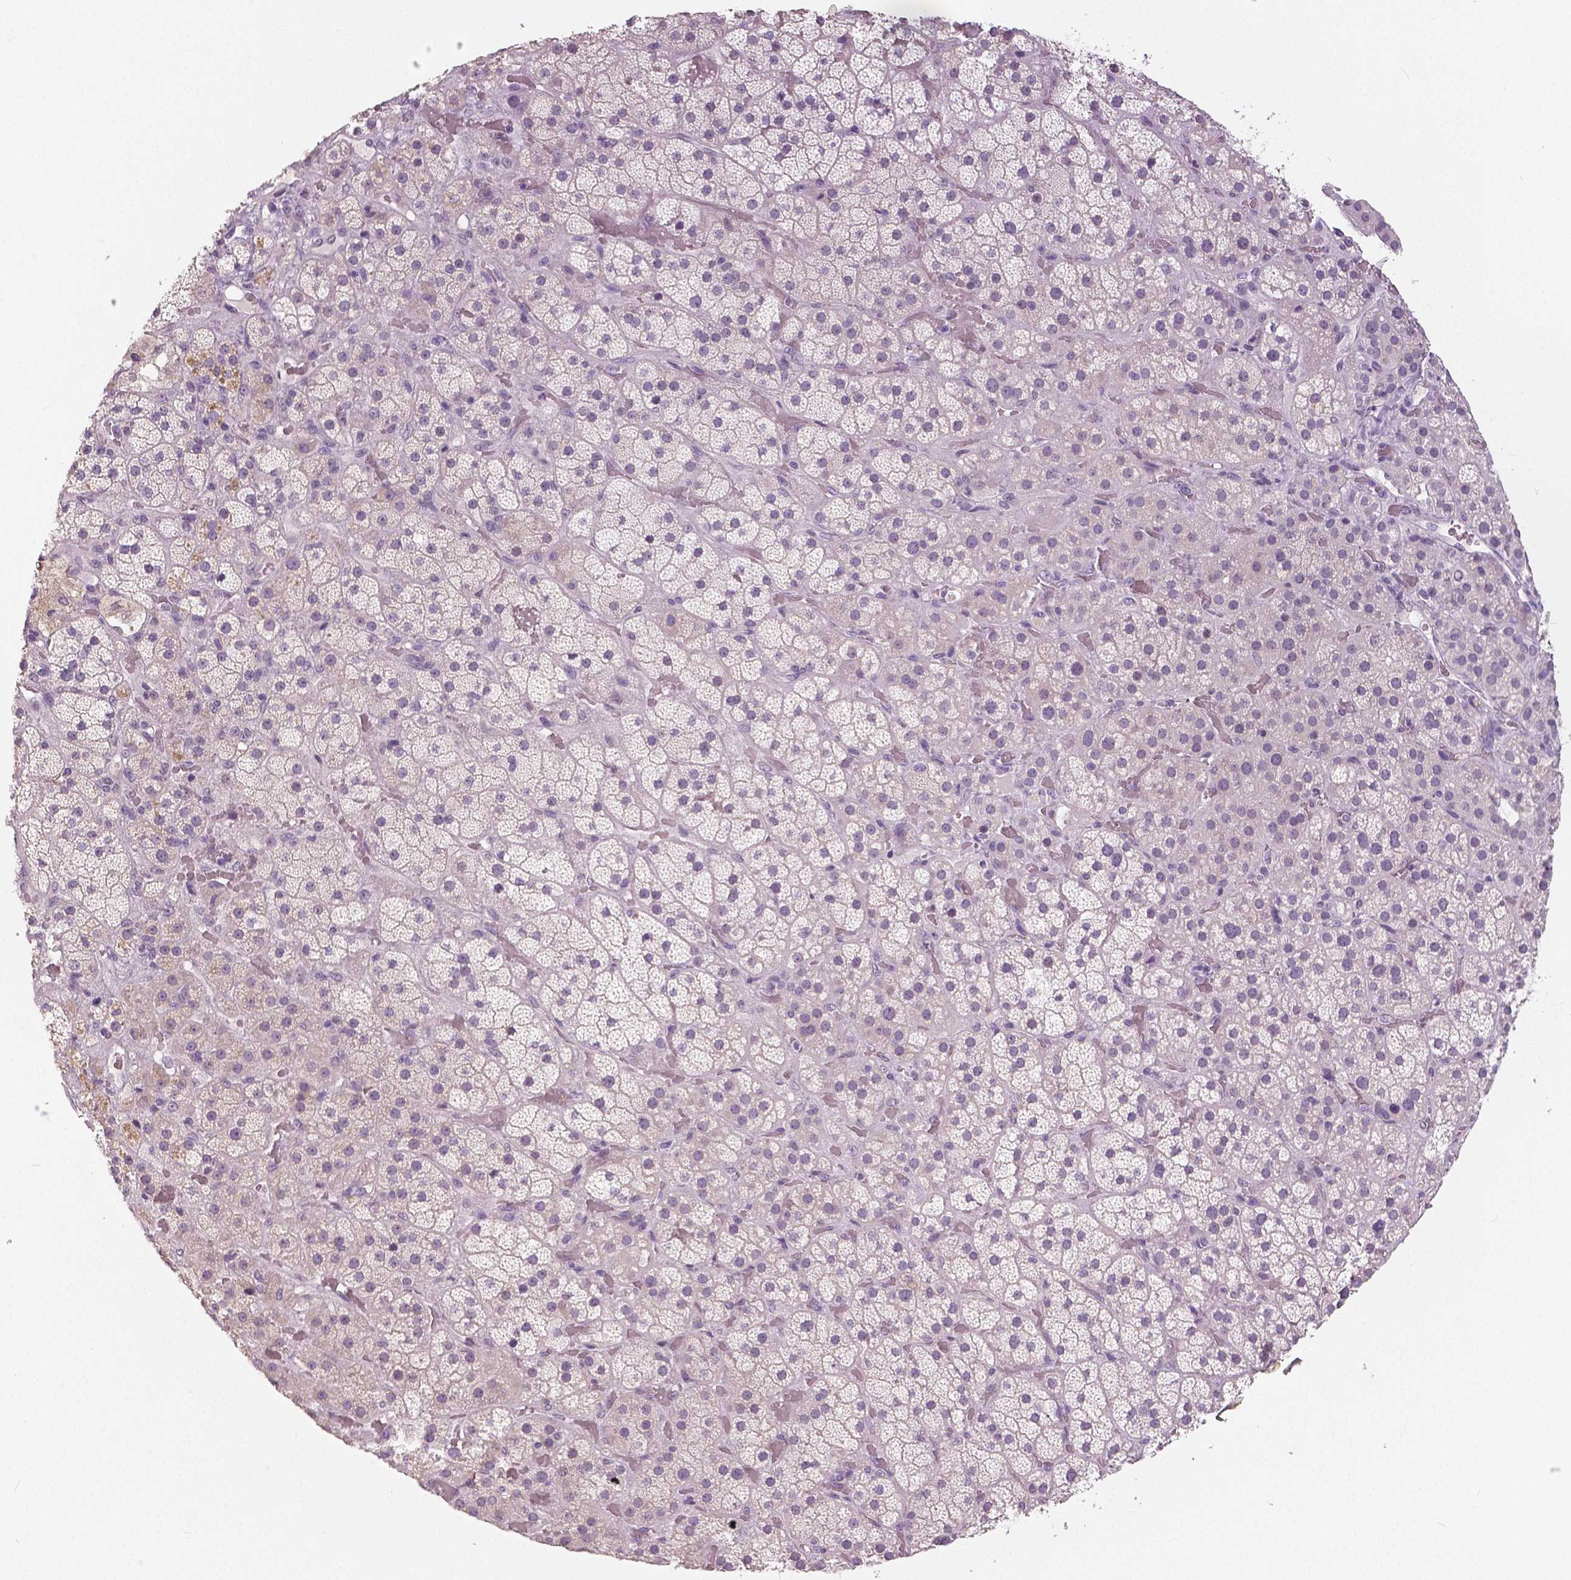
{"staining": {"intensity": "negative", "quantity": "none", "location": "none"}, "tissue": "adrenal gland", "cell_type": "Glandular cells", "image_type": "normal", "snomed": [{"axis": "morphology", "description": "Normal tissue, NOS"}, {"axis": "topography", "description": "Adrenal gland"}], "caption": "DAB immunohistochemical staining of normal human adrenal gland displays no significant expression in glandular cells. The staining is performed using DAB brown chromogen with nuclei counter-stained in using hematoxylin.", "gene": "NECAB1", "patient": {"sex": "male", "age": 57}}